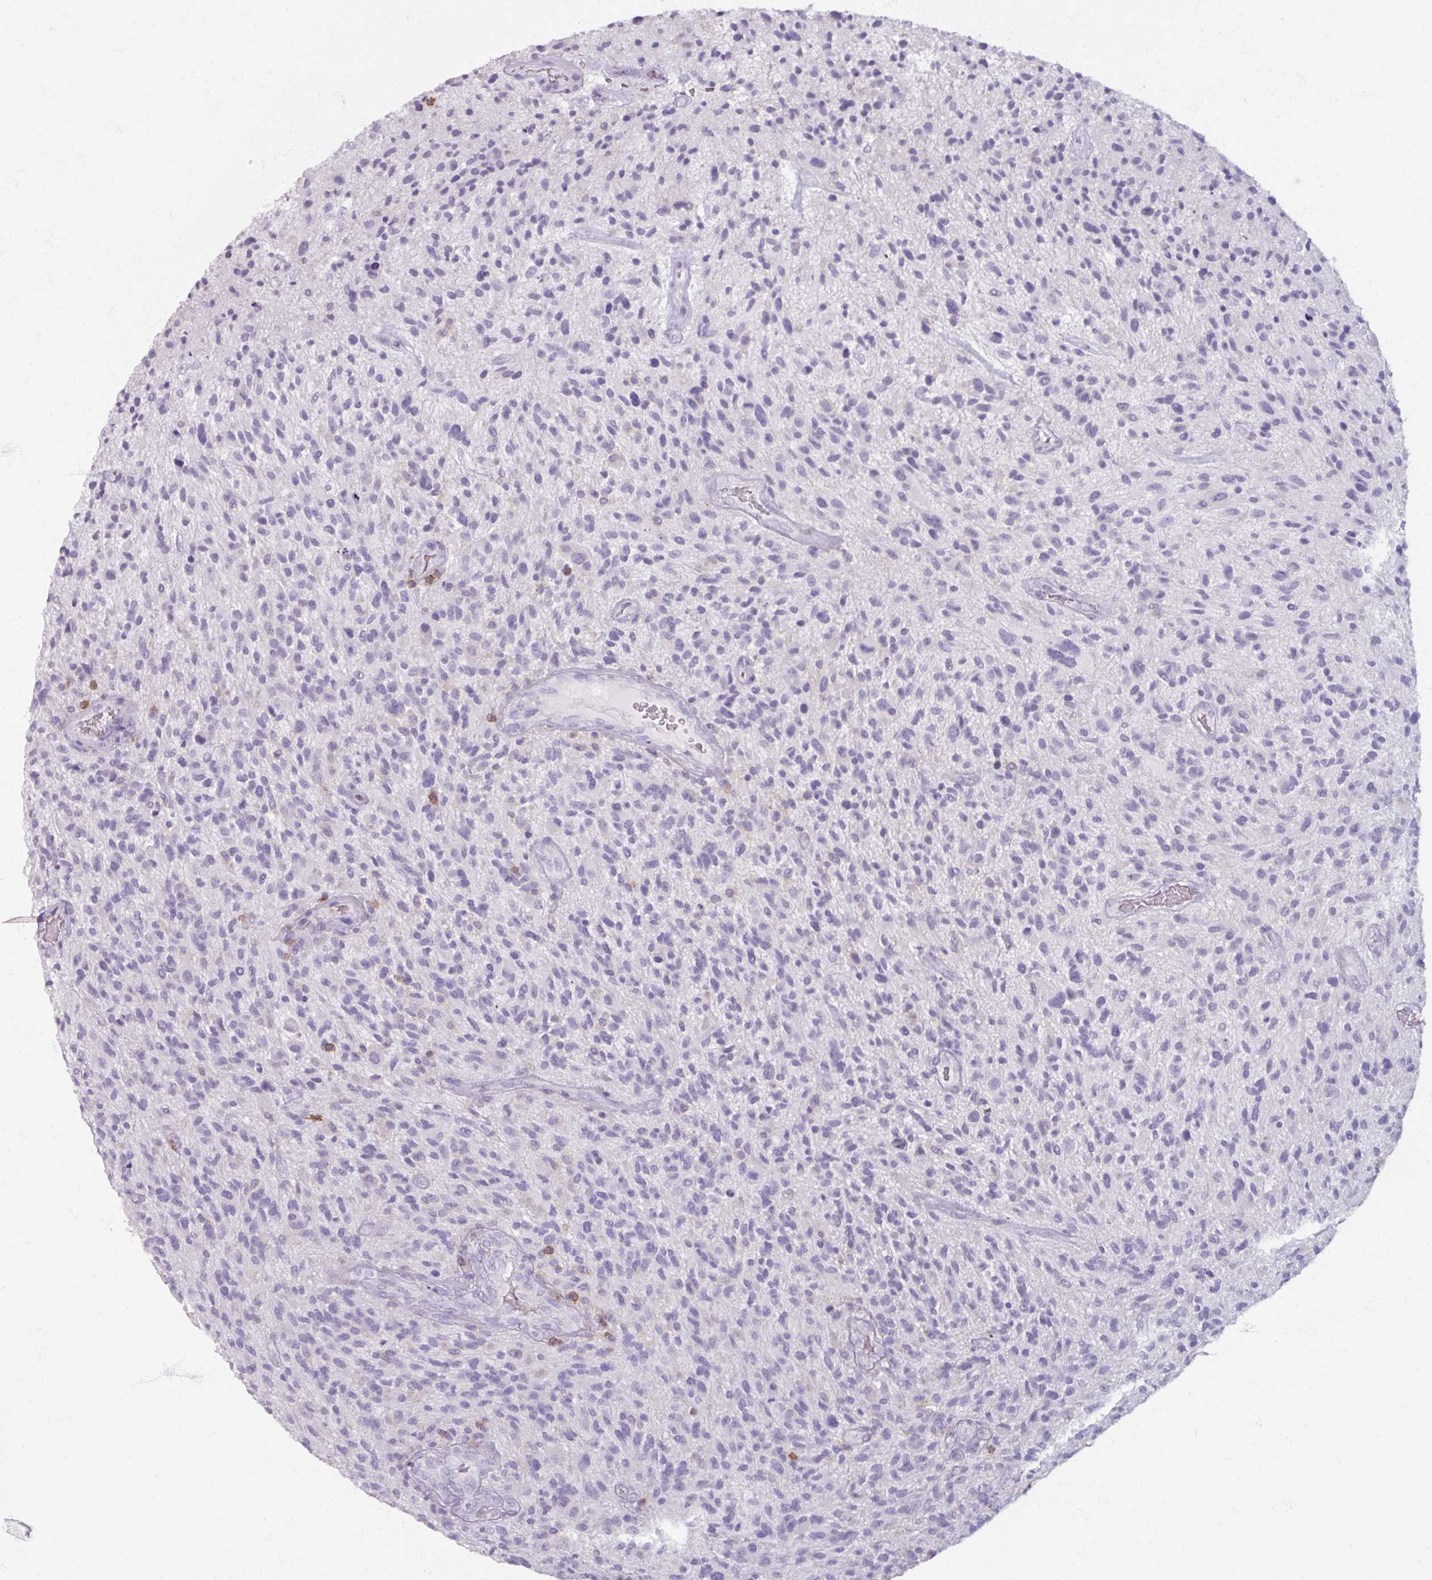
{"staining": {"intensity": "negative", "quantity": "none", "location": "none"}, "tissue": "glioma", "cell_type": "Tumor cells", "image_type": "cancer", "snomed": [{"axis": "morphology", "description": "Glioma, malignant, High grade"}, {"axis": "topography", "description": "Brain"}], "caption": "Immunohistochemical staining of human malignant high-grade glioma displays no significant positivity in tumor cells. (Immunohistochemistry (ihc), brightfield microscopy, high magnification).", "gene": "PTPRC", "patient": {"sex": "male", "age": 47}}